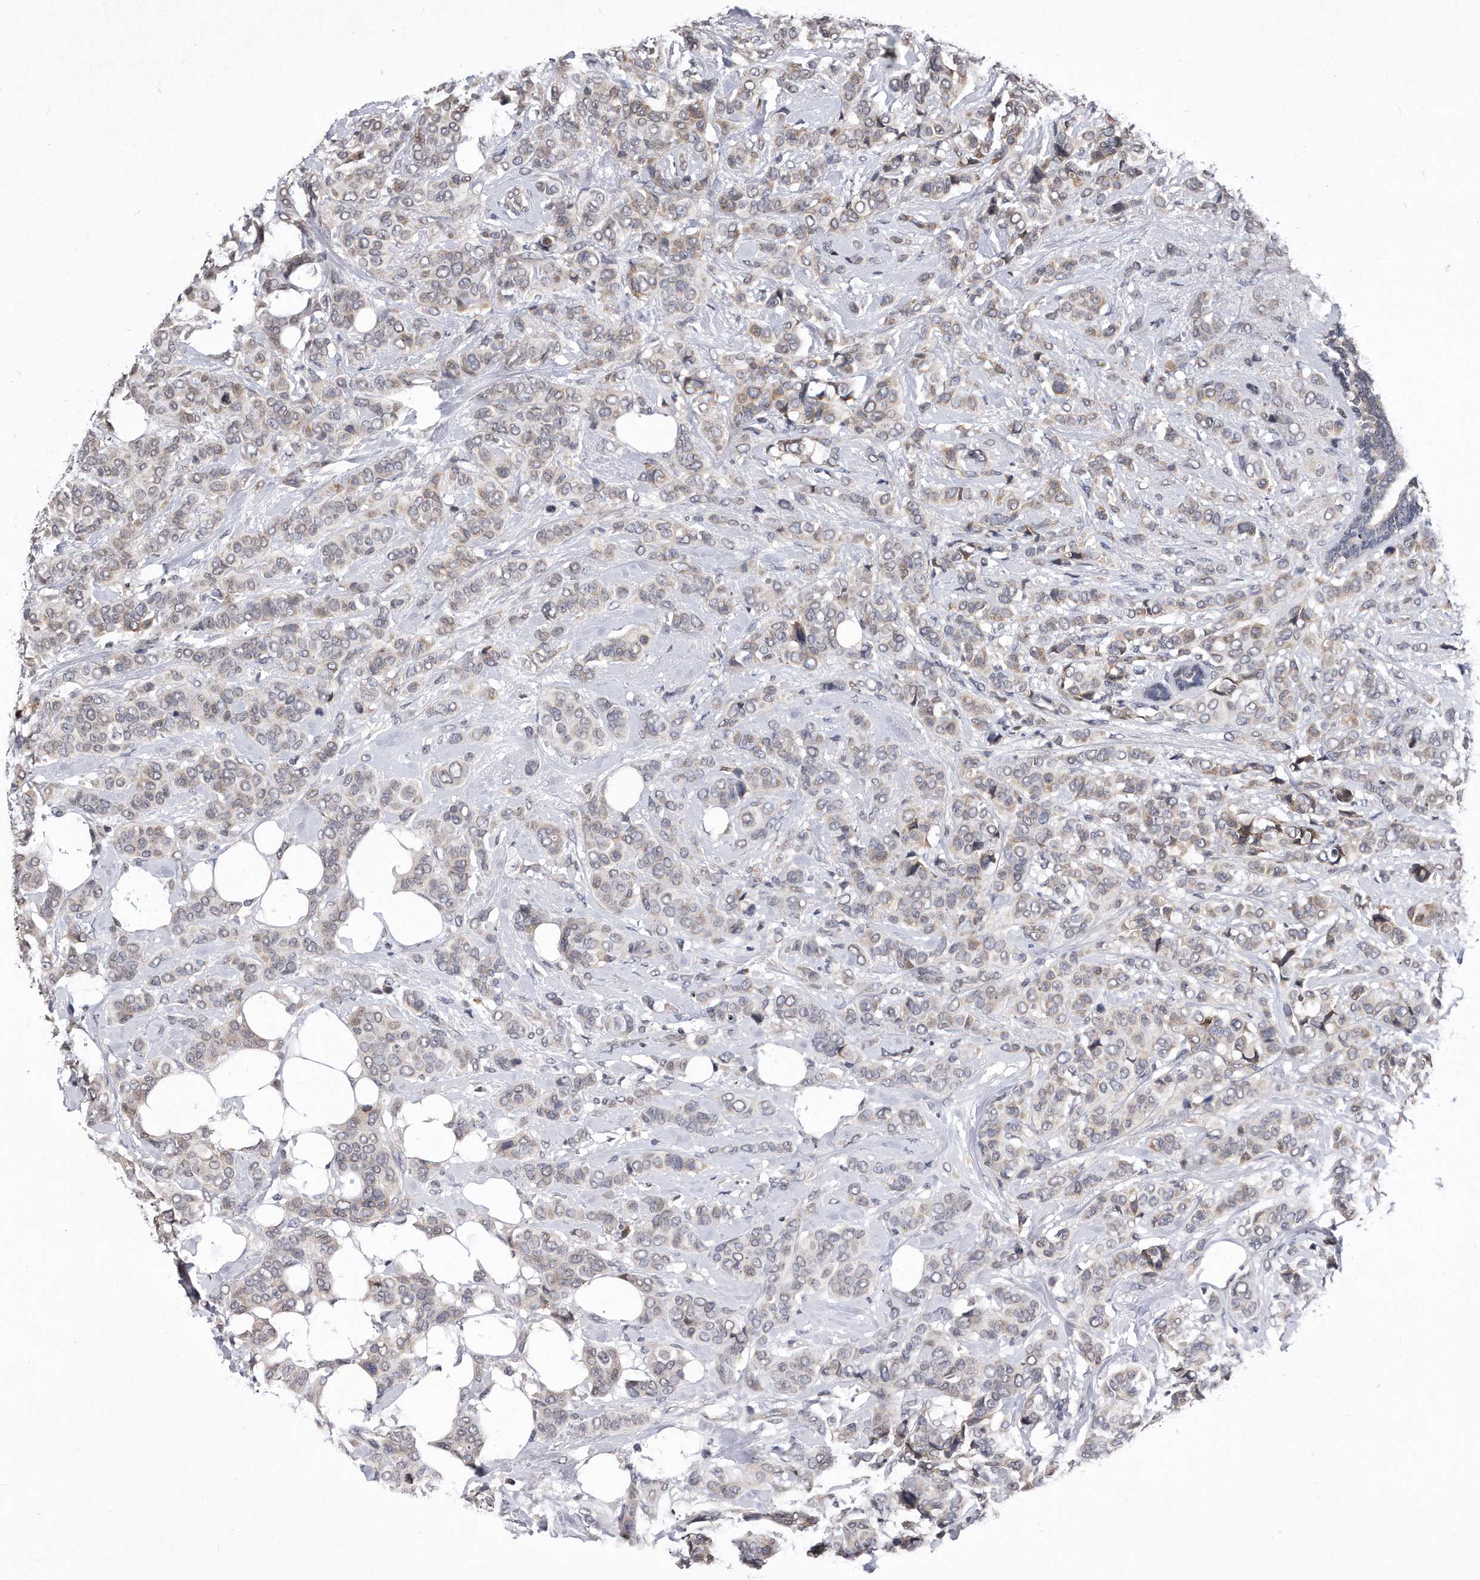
{"staining": {"intensity": "weak", "quantity": "25%-75%", "location": "cytoplasmic/membranous"}, "tissue": "breast cancer", "cell_type": "Tumor cells", "image_type": "cancer", "snomed": [{"axis": "morphology", "description": "Lobular carcinoma"}, {"axis": "topography", "description": "Breast"}], "caption": "Weak cytoplasmic/membranous positivity is present in about 25%-75% of tumor cells in lobular carcinoma (breast).", "gene": "DAB1", "patient": {"sex": "female", "age": 51}}